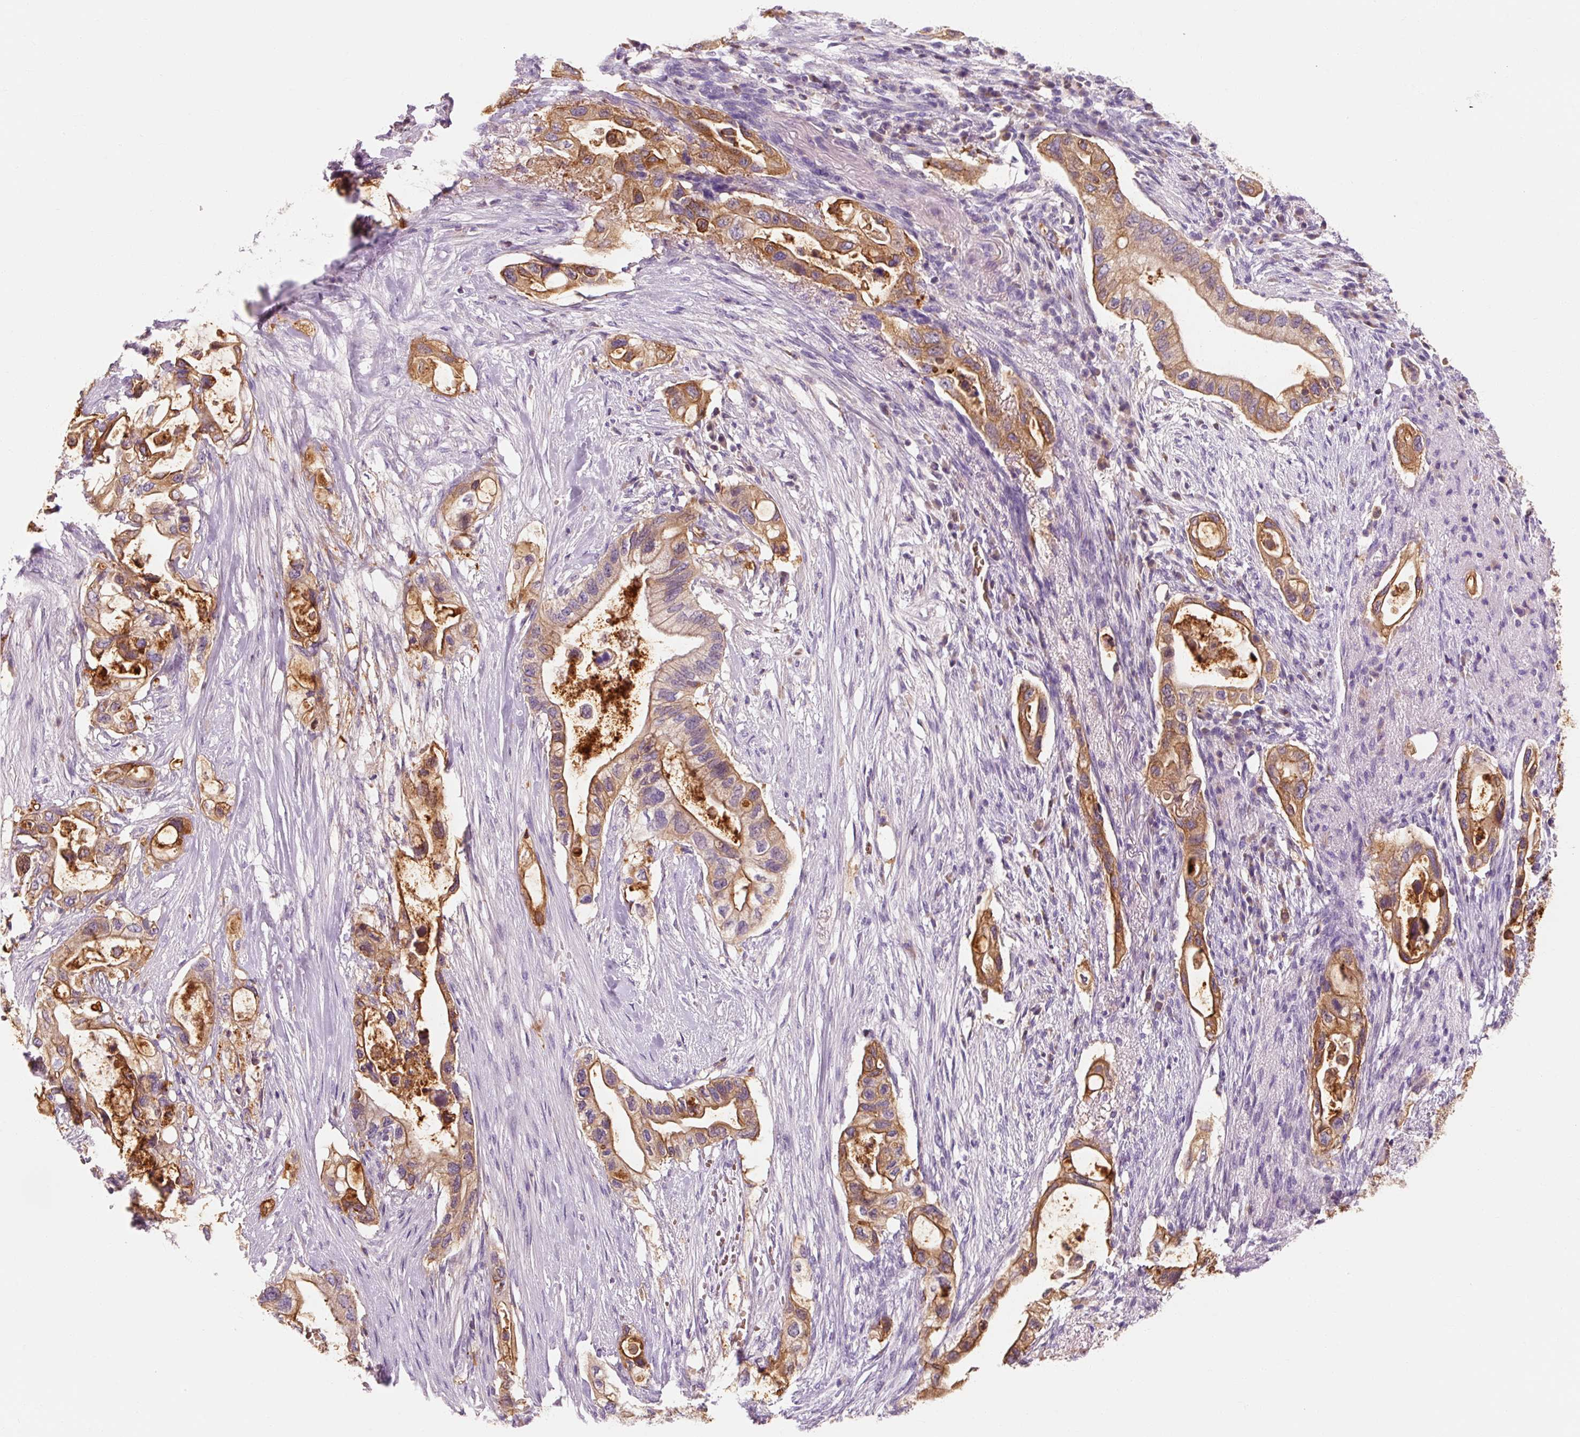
{"staining": {"intensity": "moderate", "quantity": ">75%", "location": "cytoplasmic/membranous"}, "tissue": "pancreatic cancer", "cell_type": "Tumor cells", "image_type": "cancer", "snomed": [{"axis": "morphology", "description": "Adenocarcinoma, NOS"}, {"axis": "topography", "description": "Pancreas"}], "caption": "Tumor cells display moderate cytoplasmic/membranous staining in approximately >75% of cells in pancreatic cancer.", "gene": "OR8K1", "patient": {"sex": "female", "age": 72}}